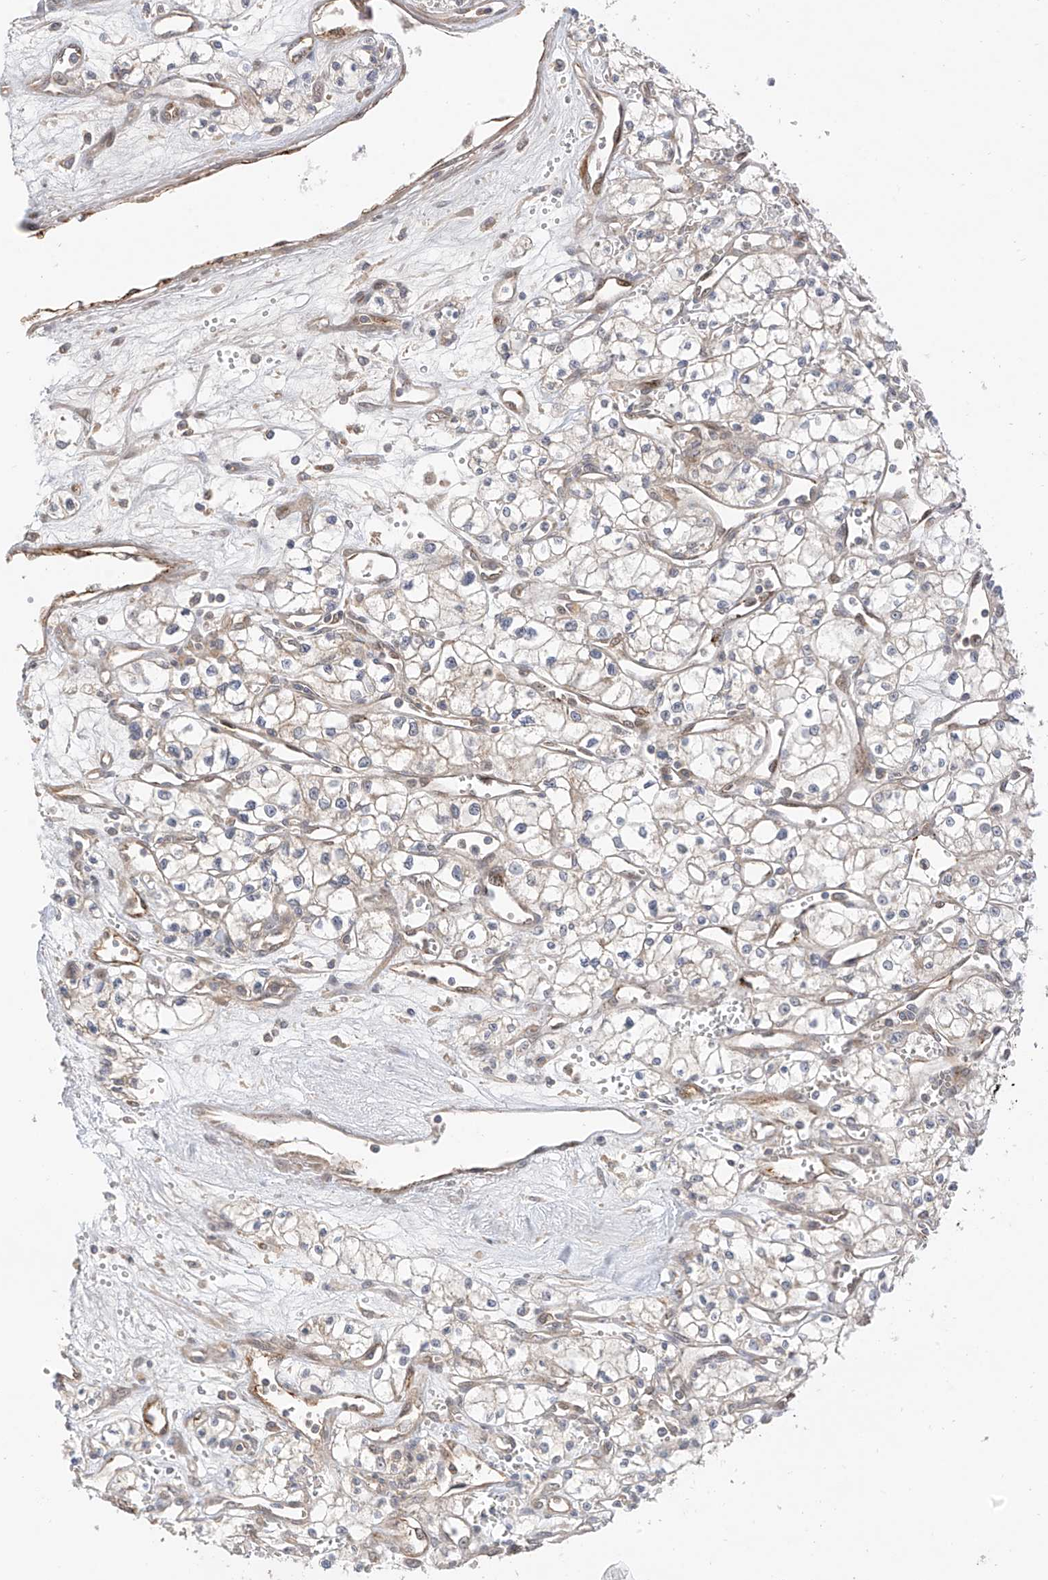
{"staining": {"intensity": "negative", "quantity": "none", "location": "none"}, "tissue": "renal cancer", "cell_type": "Tumor cells", "image_type": "cancer", "snomed": [{"axis": "morphology", "description": "Adenocarcinoma, NOS"}, {"axis": "topography", "description": "Kidney"}], "caption": "The image reveals no significant staining in tumor cells of adenocarcinoma (renal).", "gene": "MRTFA", "patient": {"sex": "male", "age": 59}}